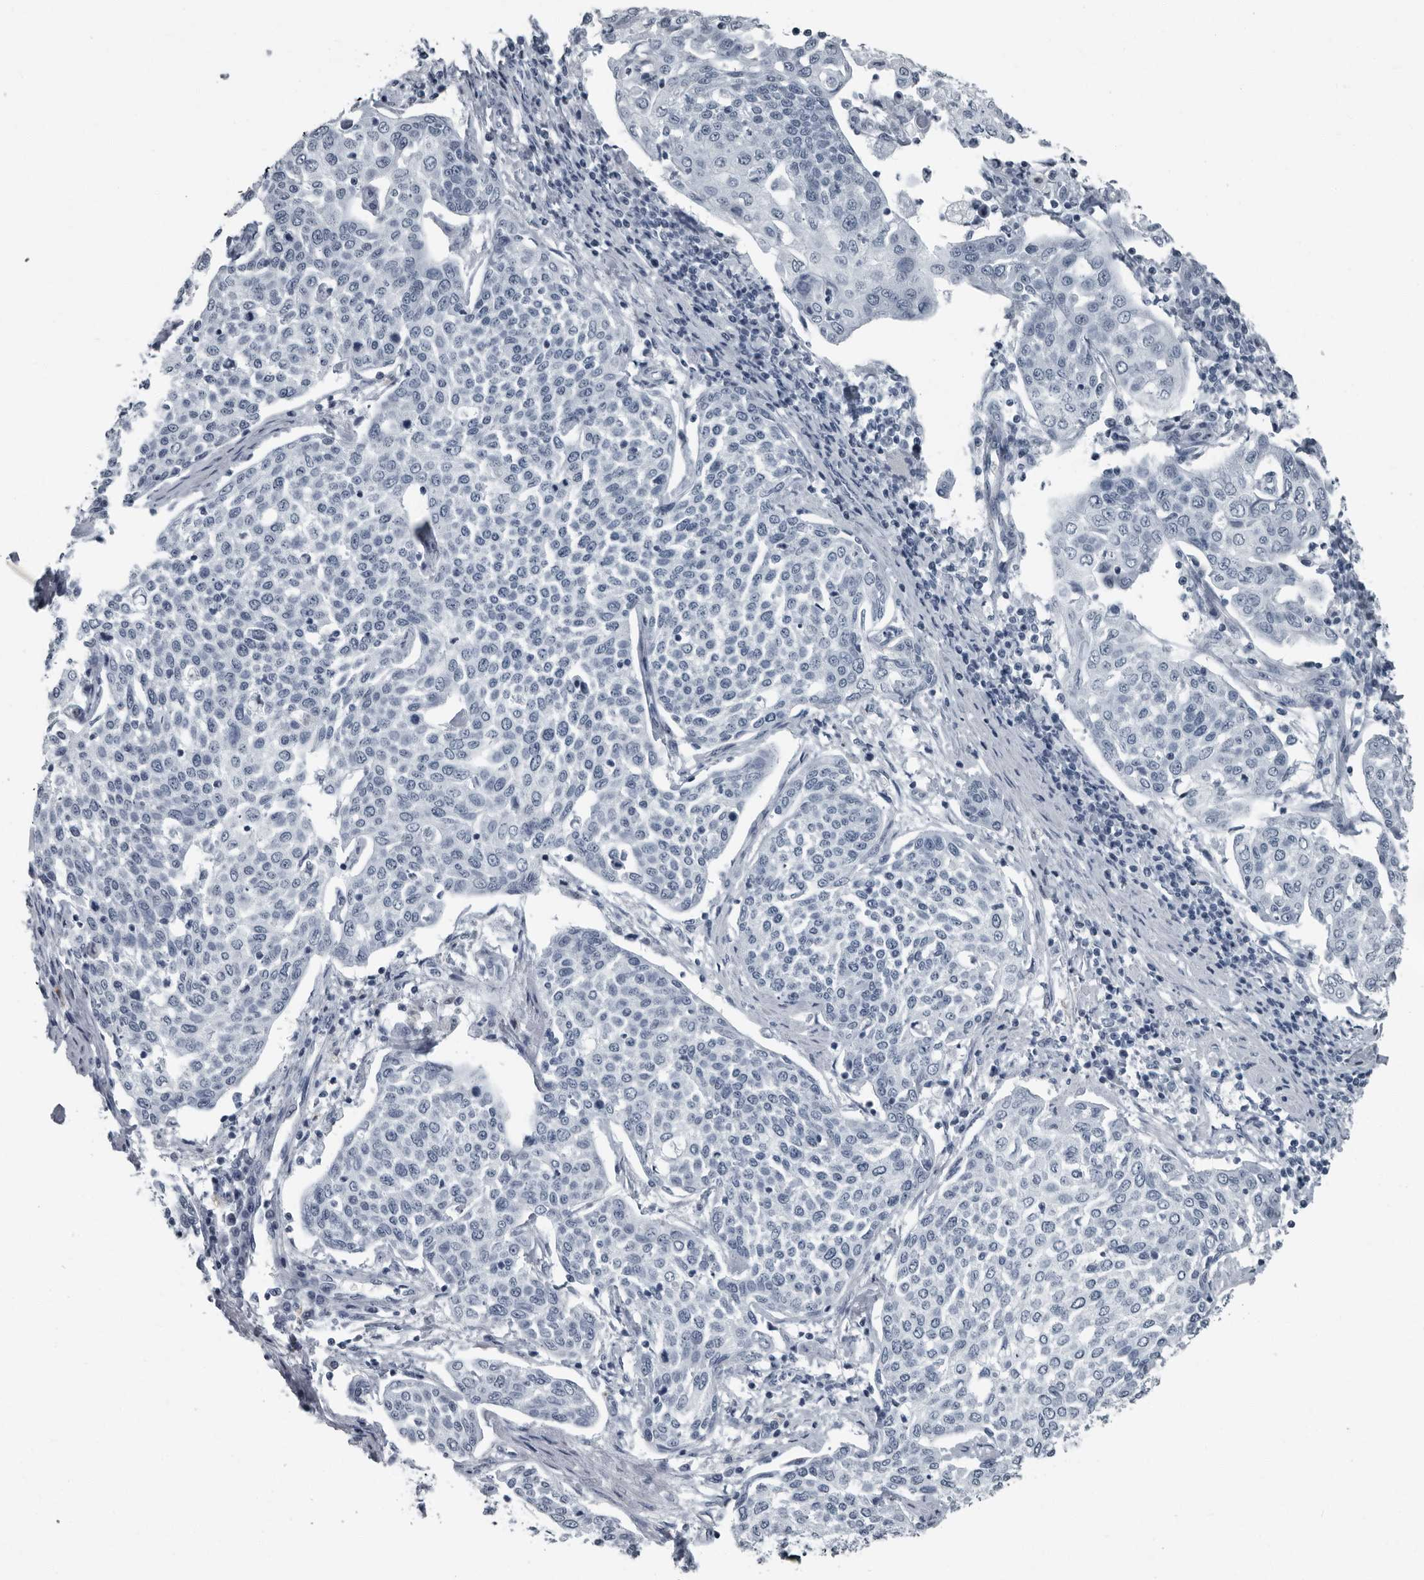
{"staining": {"intensity": "negative", "quantity": "none", "location": "none"}, "tissue": "cervical cancer", "cell_type": "Tumor cells", "image_type": "cancer", "snomed": [{"axis": "morphology", "description": "Squamous cell carcinoma, NOS"}, {"axis": "topography", "description": "Cervix"}], "caption": "This is an immunohistochemistry photomicrograph of cervical cancer. There is no expression in tumor cells.", "gene": "PDCD11", "patient": {"sex": "female", "age": 34}}